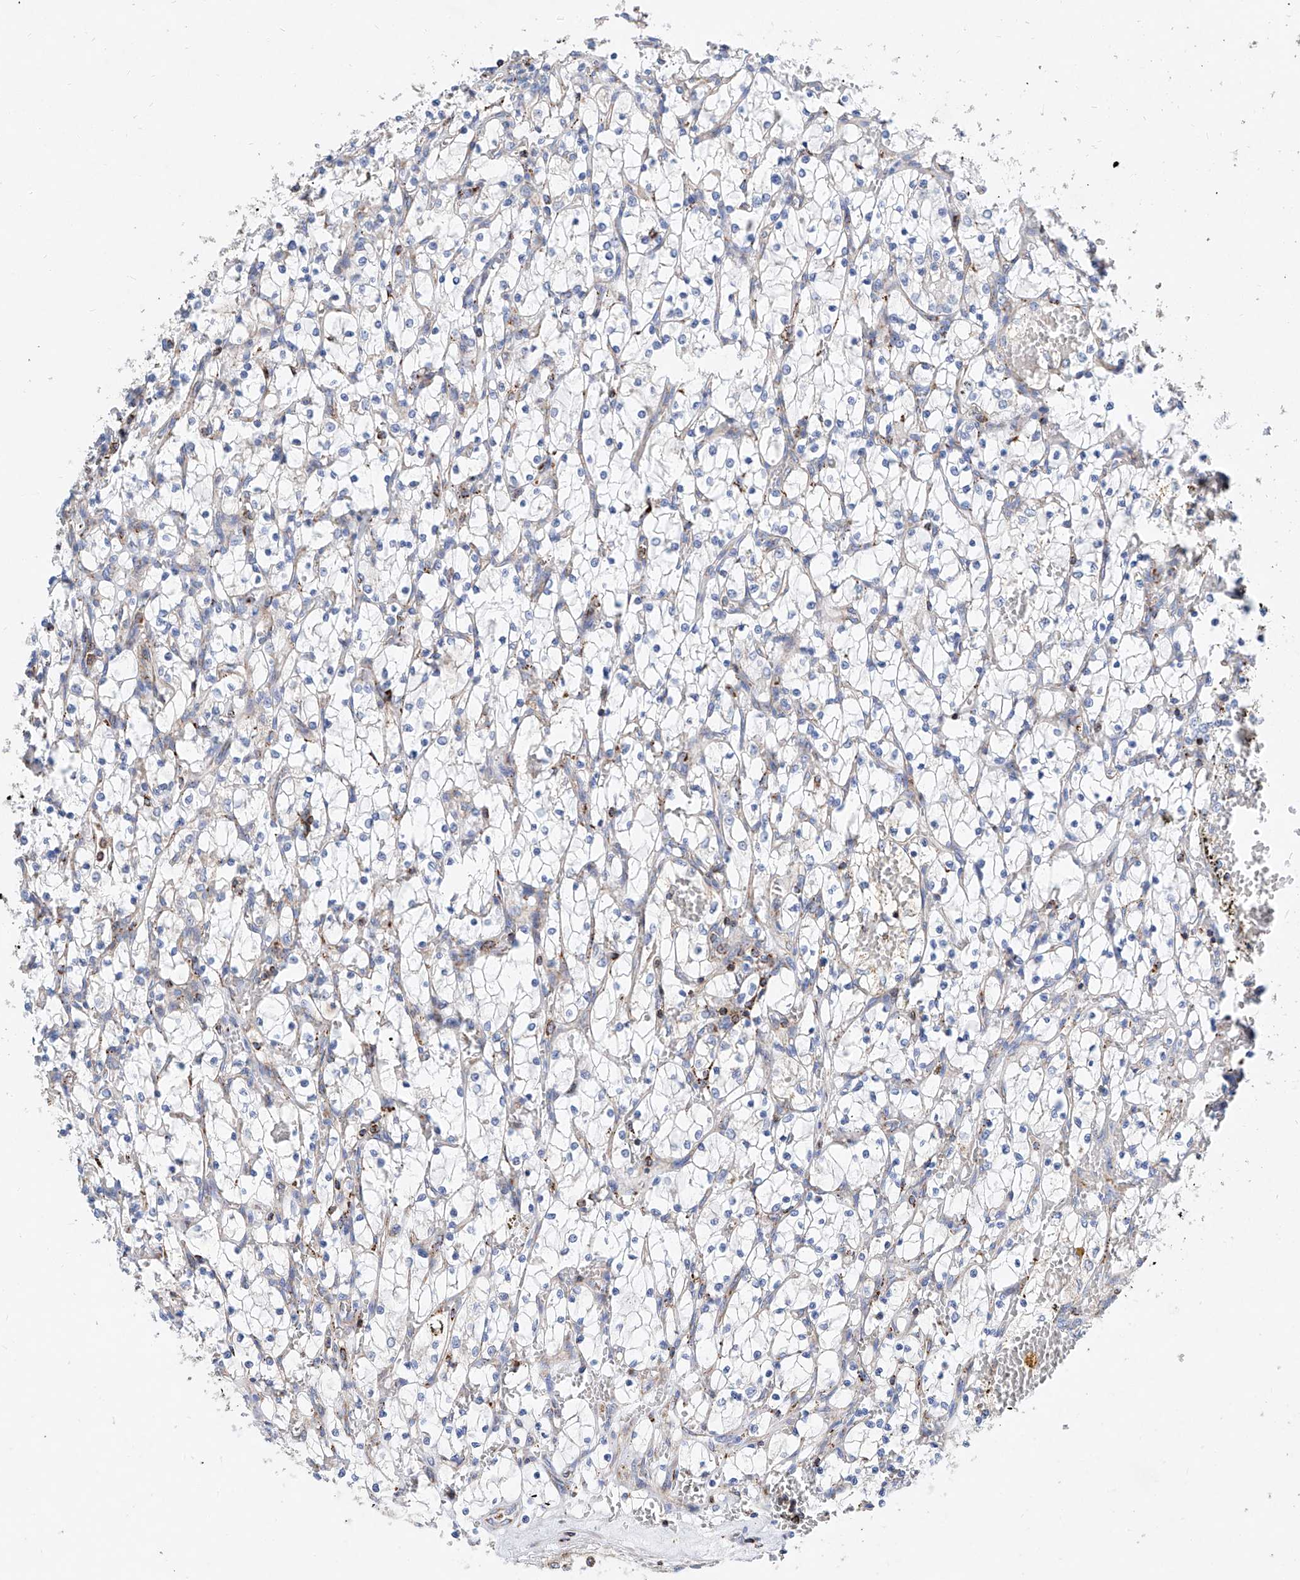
{"staining": {"intensity": "negative", "quantity": "none", "location": "none"}, "tissue": "renal cancer", "cell_type": "Tumor cells", "image_type": "cancer", "snomed": [{"axis": "morphology", "description": "Adenocarcinoma, NOS"}, {"axis": "topography", "description": "Kidney"}], "caption": "A high-resolution histopathology image shows IHC staining of adenocarcinoma (renal), which demonstrates no significant staining in tumor cells. The staining is performed using DAB brown chromogen with nuclei counter-stained in using hematoxylin.", "gene": "CPNE5", "patient": {"sex": "female", "age": 69}}